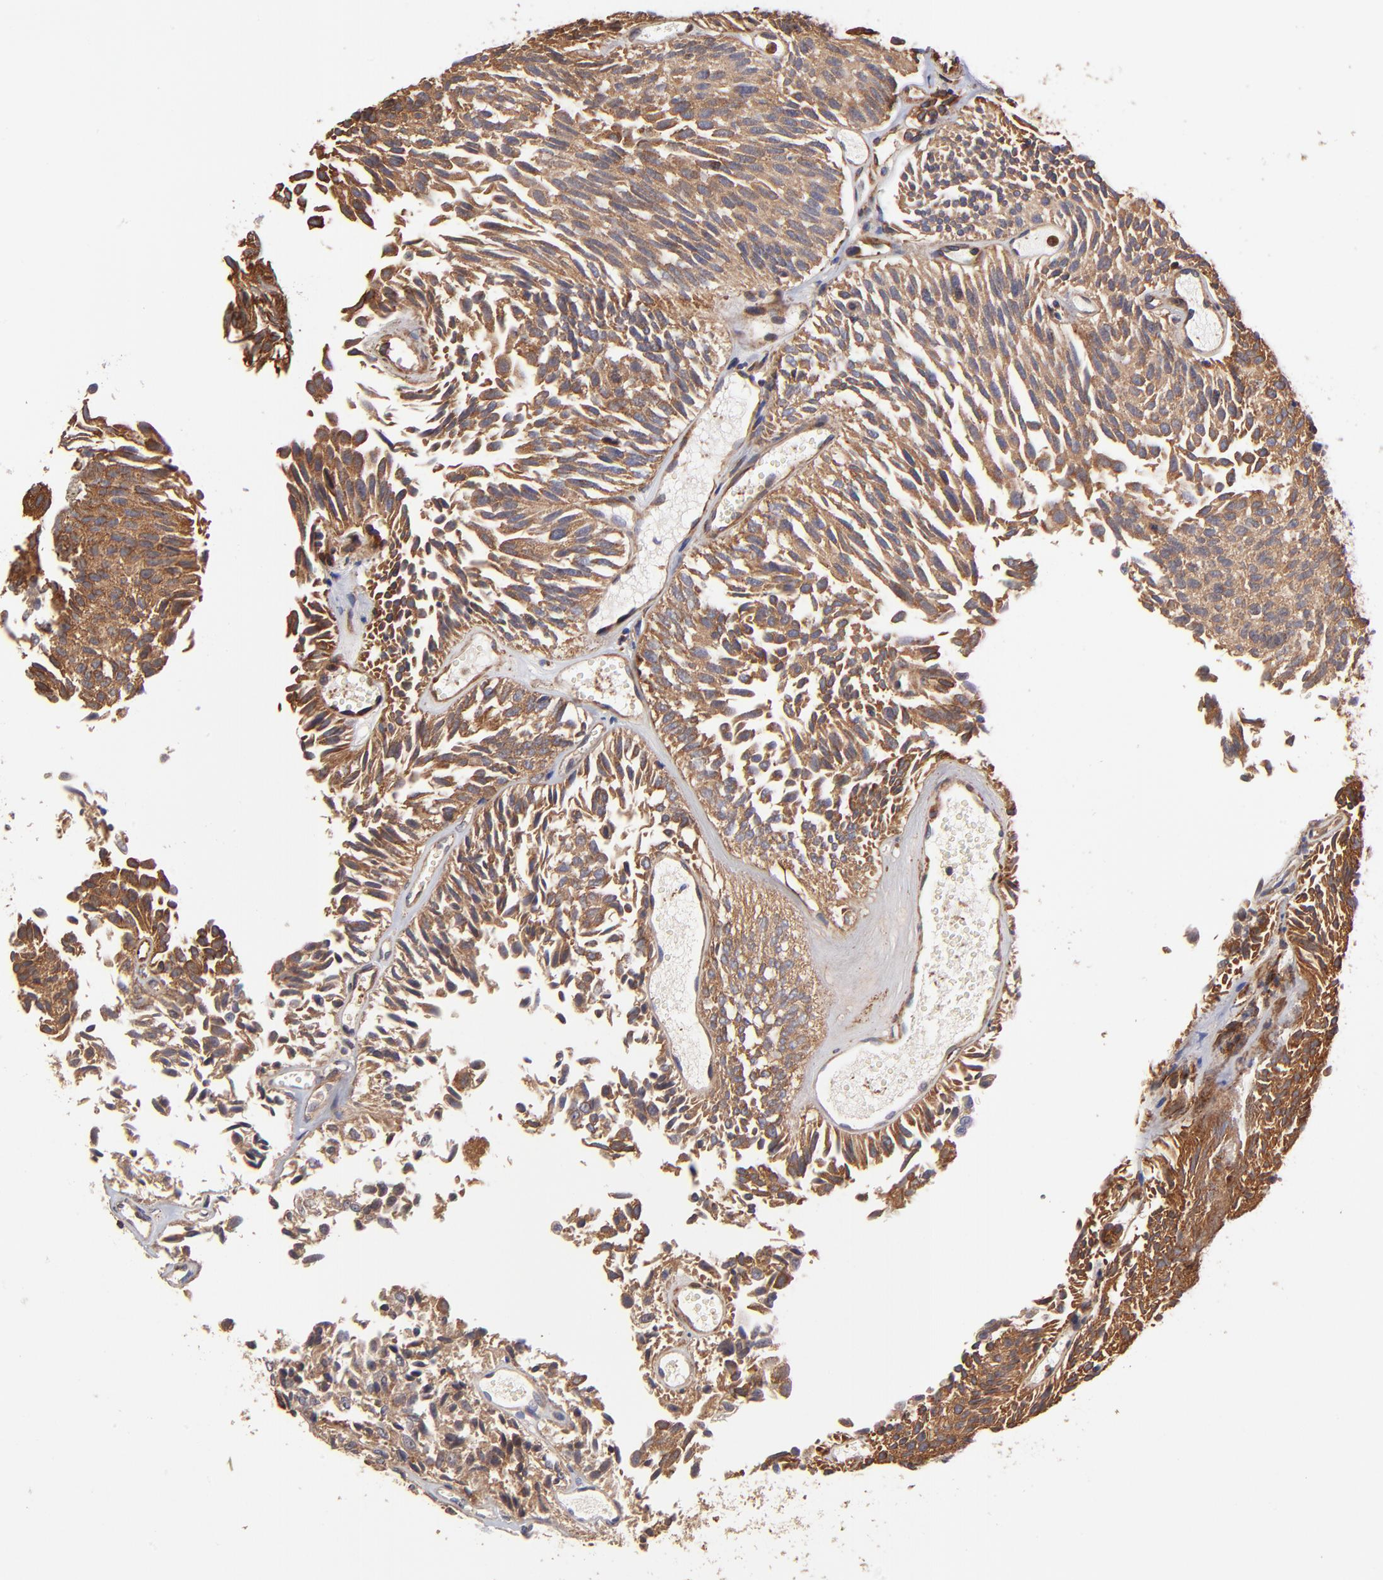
{"staining": {"intensity": "moderate", "quantity": ">75%", "location": "cytoplasmic/membranous"}, "tissue": "urothelial cancer", "cell_type": "Tumor cells", "image_type": "cancer", "snomed": [{"axis": "morphology", "description": "Urothelial carcinoma, Low grade"}, {"axis": "topography", "description": "Urinary bladder"}], "caption": "DAB (3,3'-diaminobenzidine) immunohistochemical staining of human urothelial cancer reveals moderate cytoplasmic/membranous protein expression in about >75% of tumor cells. The staining was performed using DAB, with brown indicating positive protein expression. Nuclei are stained blue with hematoxylin.", "gene": "ASB7", "patient": {"sex": "male", "age": 76}}